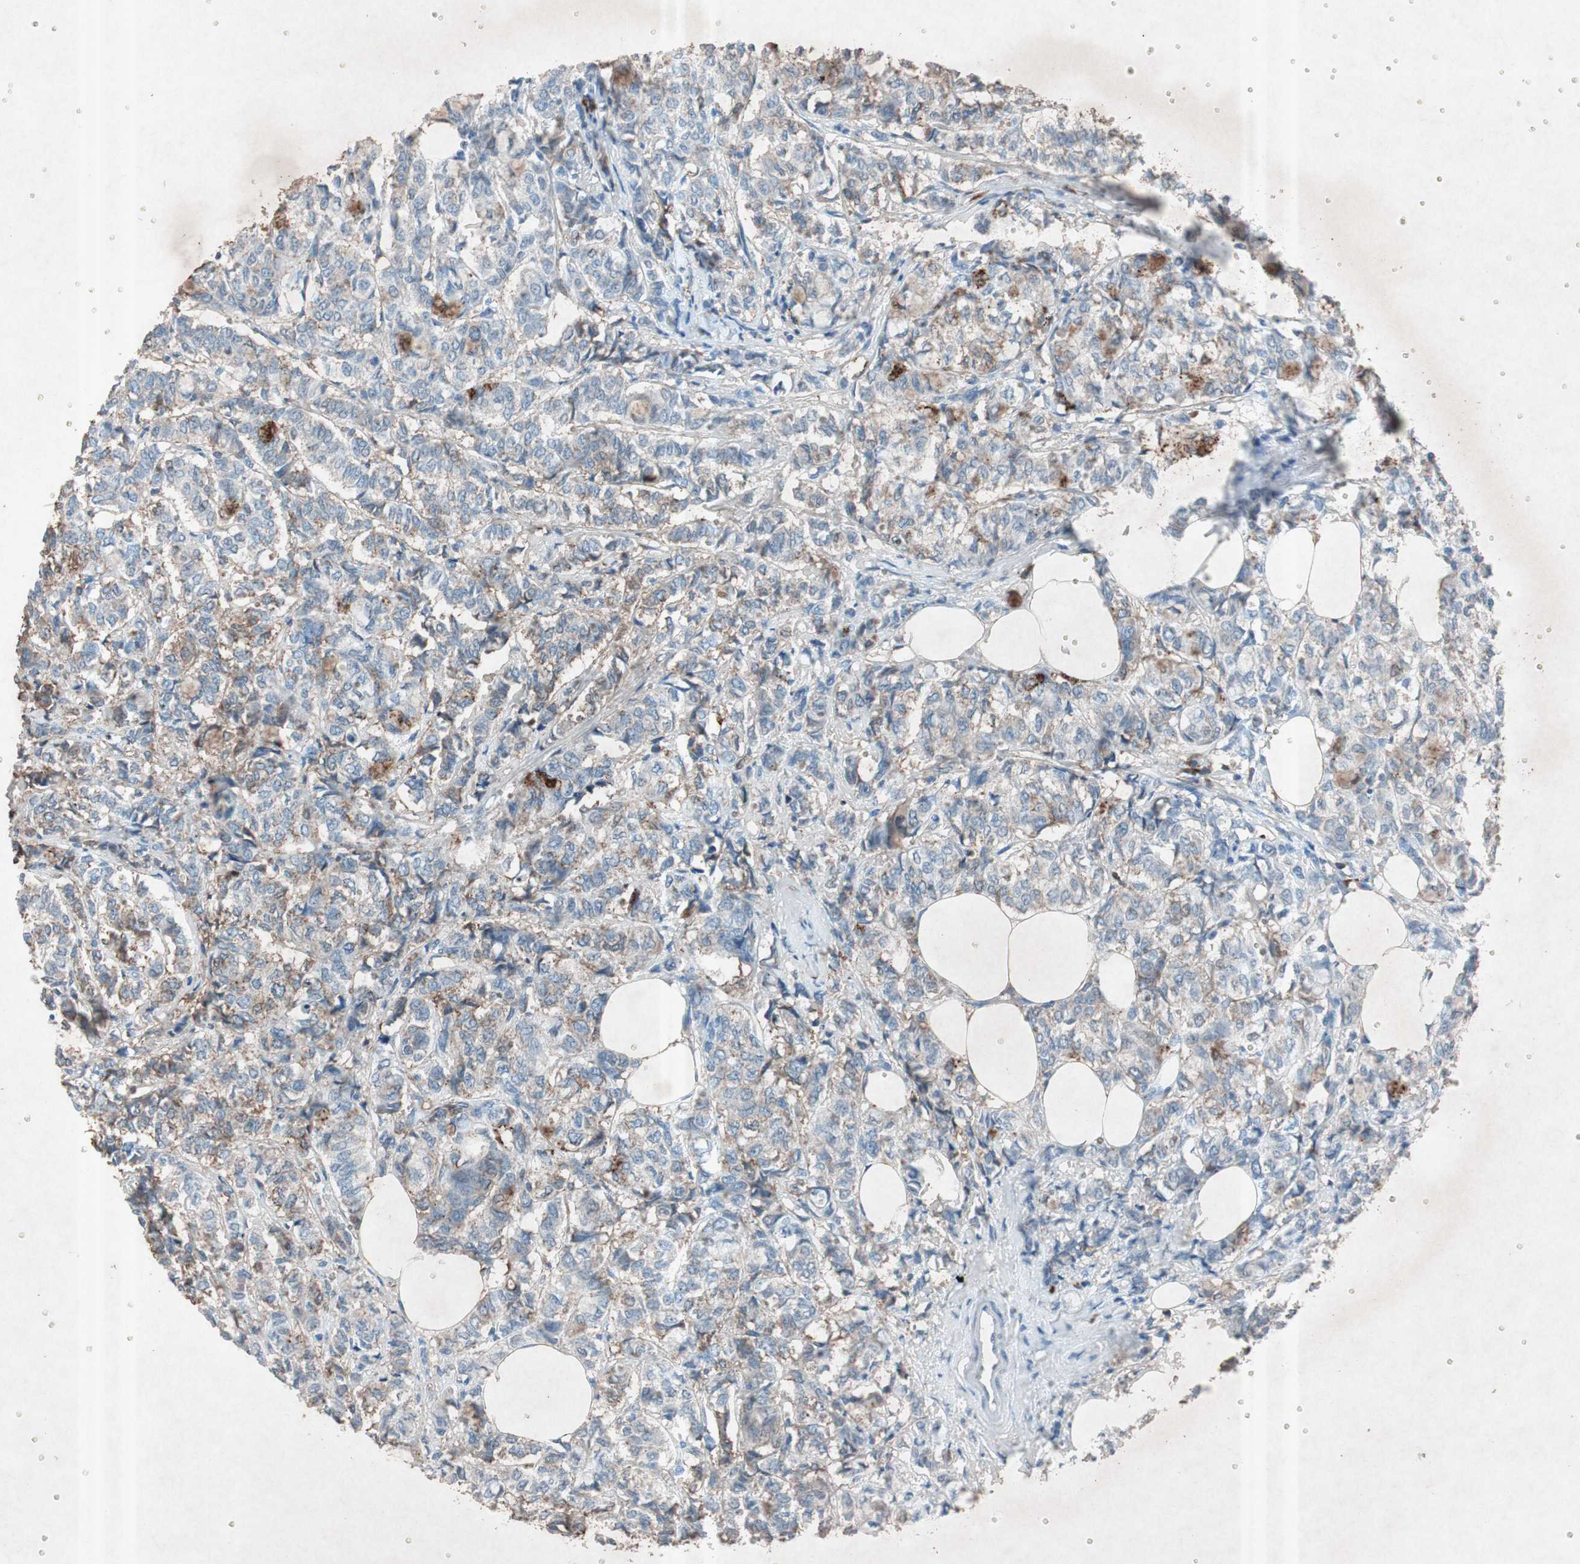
{"staining": {"intensity": "weak", "quantity": "25%-75%", "location": "cytoplasmic/membranous"}, "tissue": "breast cancer", "cell_type": "Tumor cells", "image_type": "cancer", "snomed": [{"axis": "morphology", "description": "Lobular carcinoma"}, {"axis": "topography", "description": "Breast"}], "caption": "IHC (DAB (3,3'-diaminobenzidine)) staining of human breast cancer displays weak cytoplasmic/membranous protein staining in about 25%-75% of tumor cells.", "gene": "GRB7", "patient": {"sex": "female", "age": 60}}